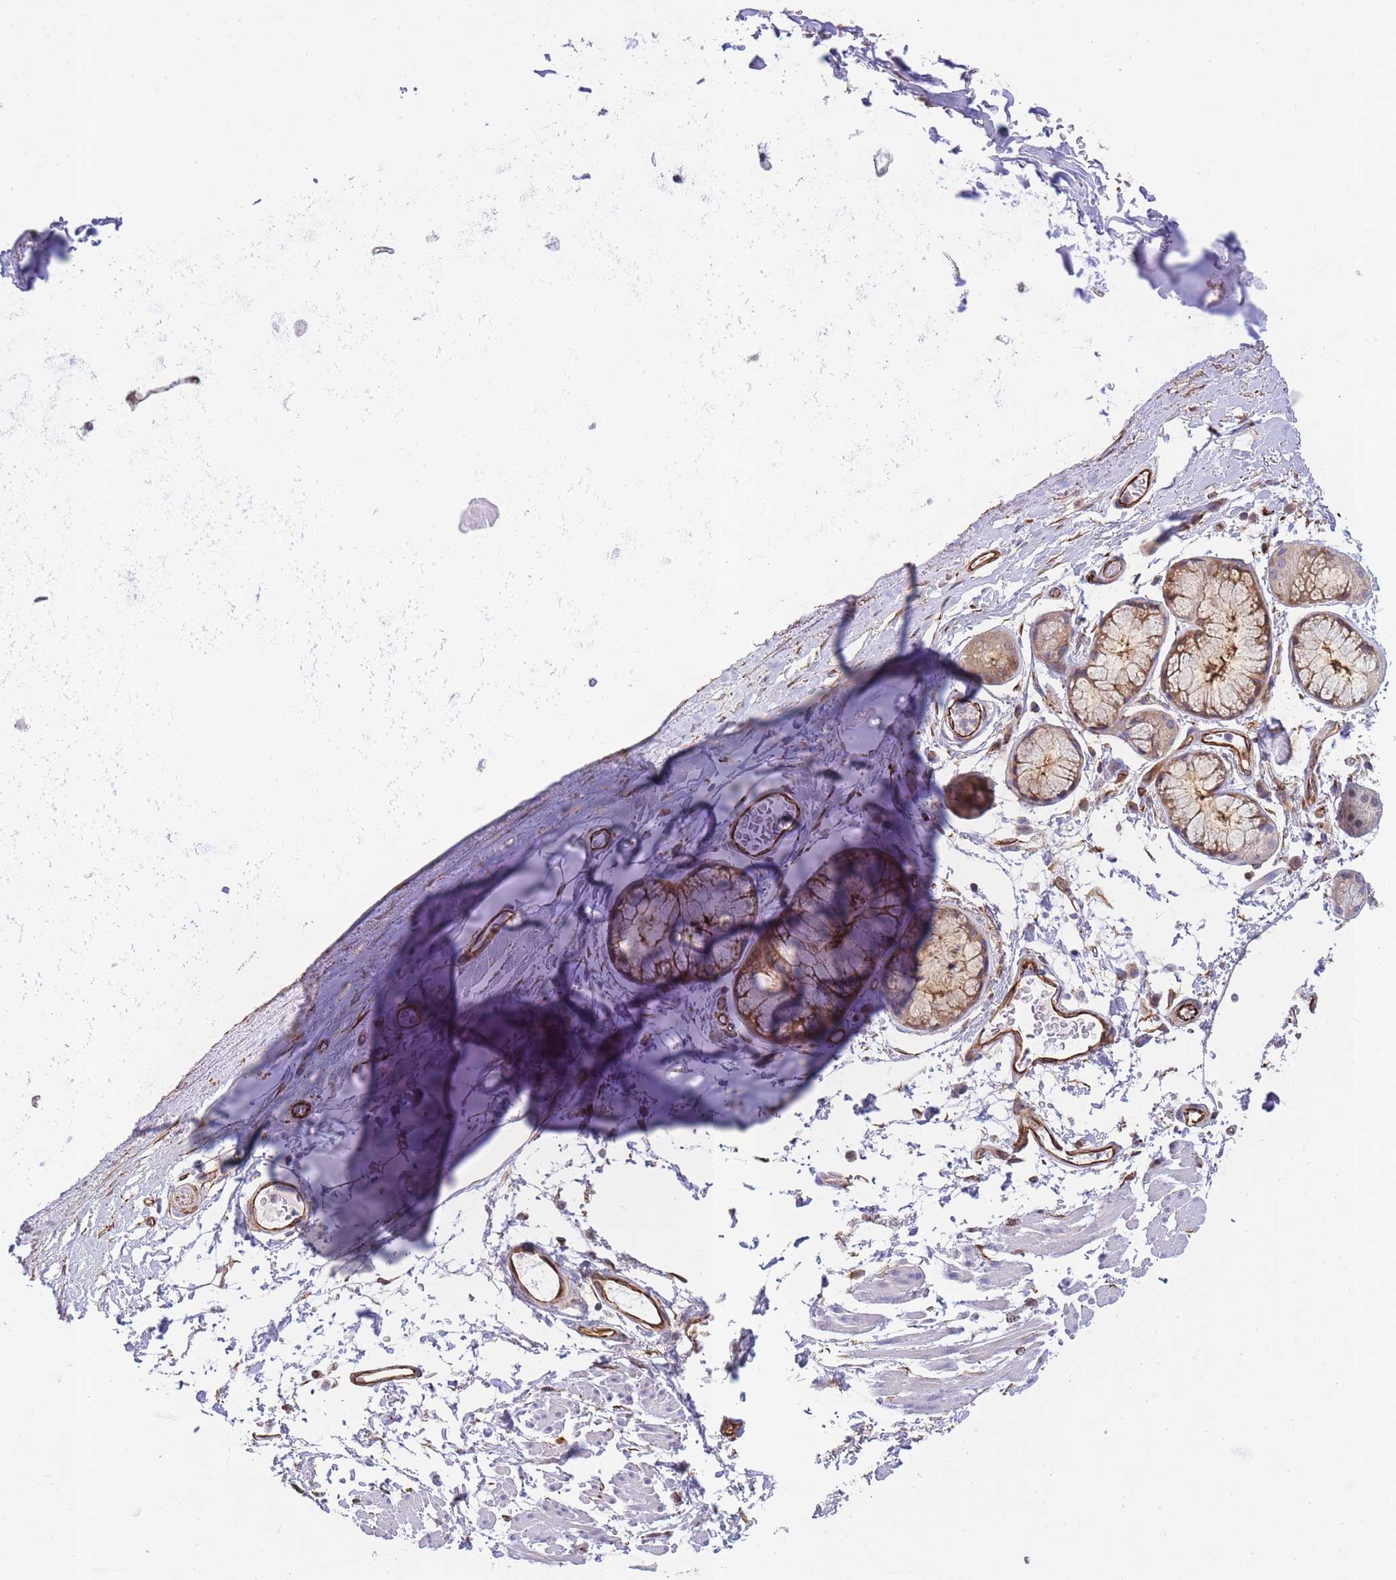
{"staining": {"intensity": "moderate", "quantity": ">75%", "location": "cytoplasmic/membranous"}, "tissue": "adipose tissue", "cell_type": "Adipocytes", "image_type": "normal", "snomed": [{"axis": "morphology", "description": "Normal tissue, NOS"}, {"axis": "topography", "description": "Cartilage tissue"}], "caption": "Adipocytes demonstrate moderate cytoplasmic/membranous expression in approximately >75% of cells in benign adipose tissue. Immunohistochemistry stains the protein in brown and the nuclei are stained blue.", "gene": "ECPAS", "patient": {"sex": "male", "age": 73}}